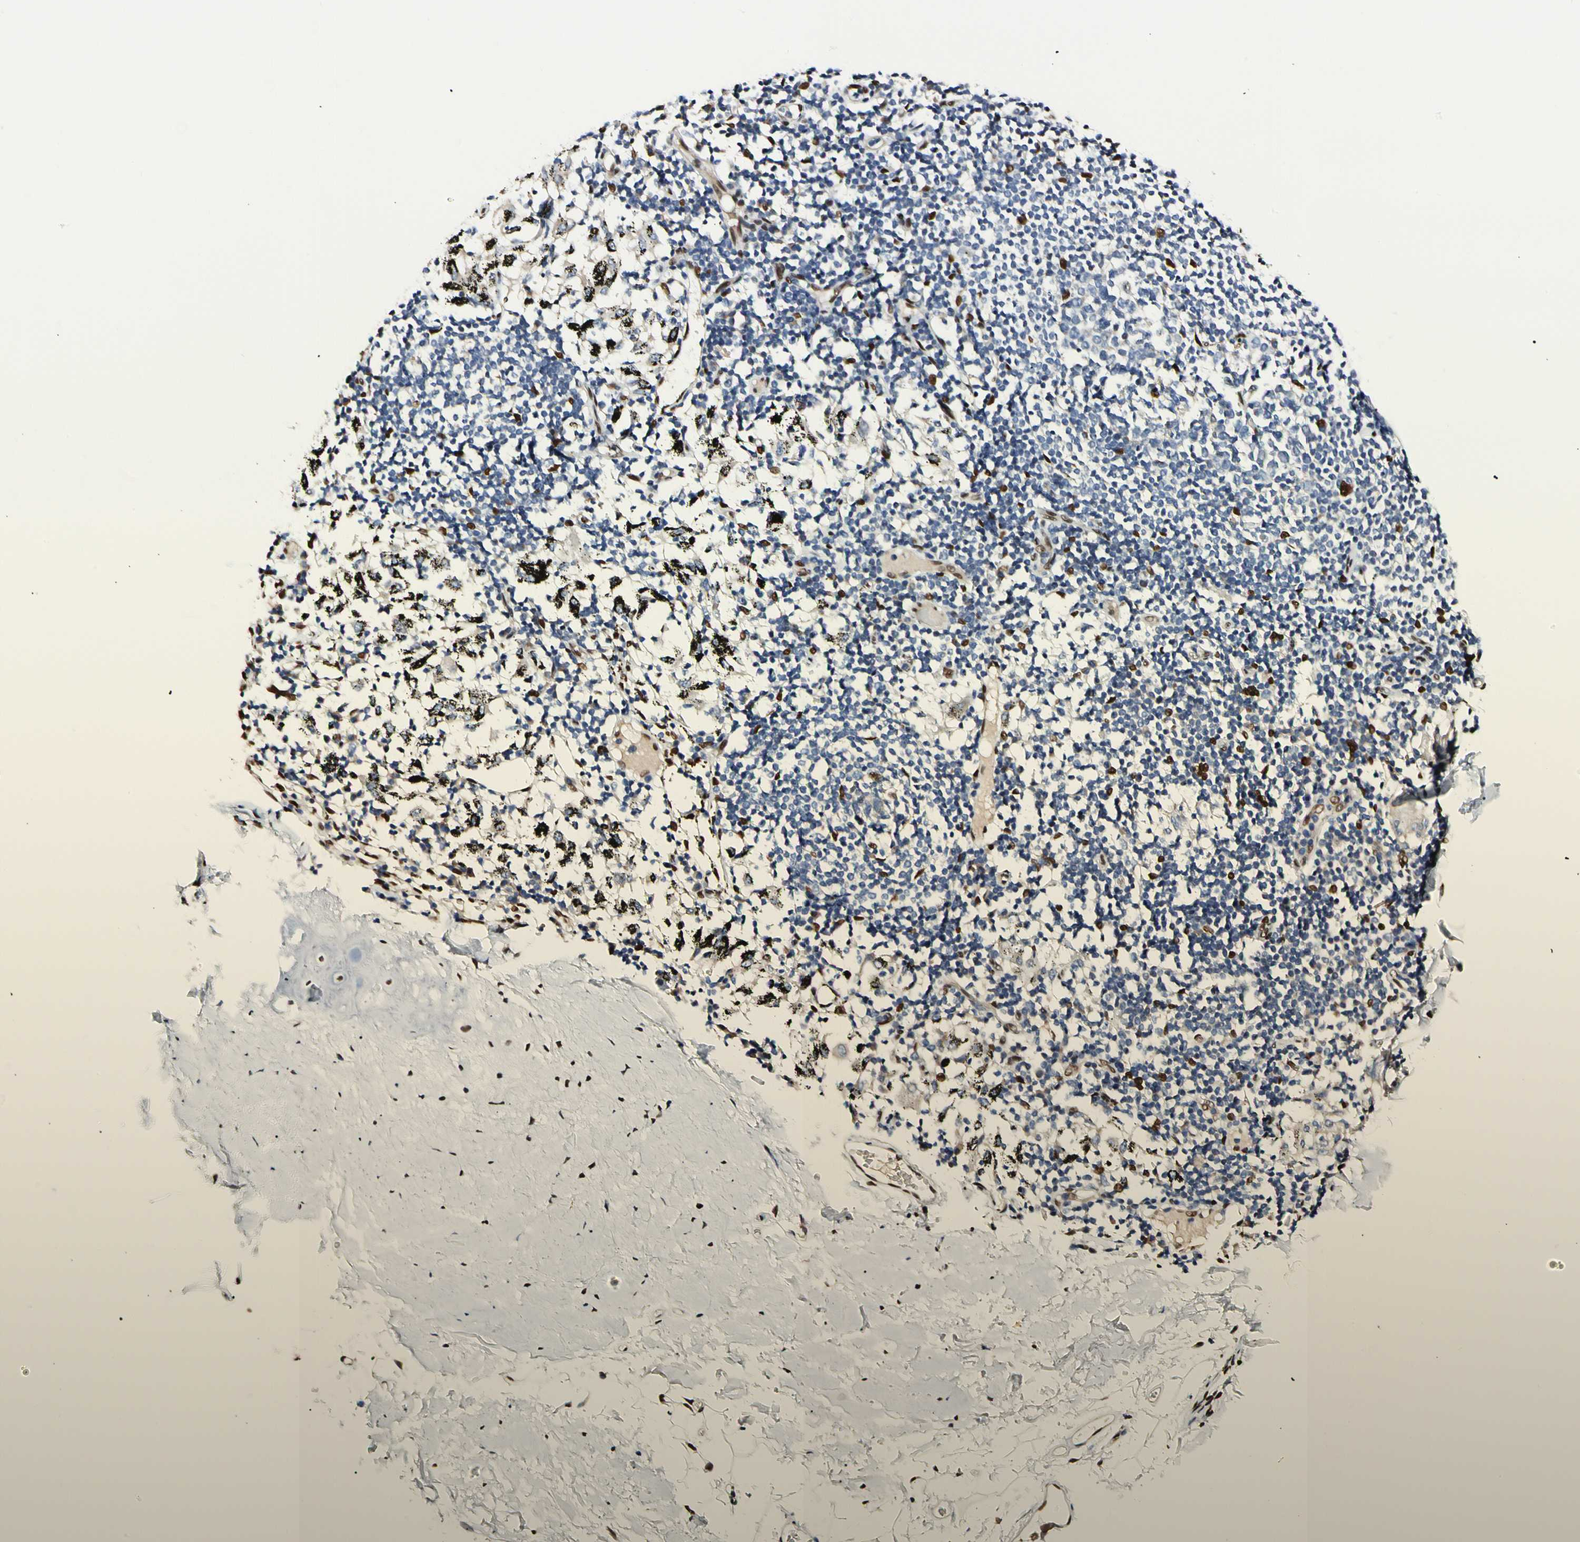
{"staining": {"intensity": "strong", "quantity": ">75%", "location": "nuclear"}, "tissue": "adipose tissue", "cell_type": "Adipocytes", "image_type": "normal", "snomed": [{"axis": "morphology", "description": "Normal tissue, NOS"}, {"axis": "topography", "description": "Cartilage tissue"}, {"axis": "topography", "description": "Bronchus"}], "caption": "Immunohistochemistry (IHC) micrograph of normal adipose tissue stained for a protein (brown), which exhibits high levels of strong nuclear expression in about >75% of adipocytes.", "gene": "NFIA", "patient": {"sex": "female", "age": 73}}